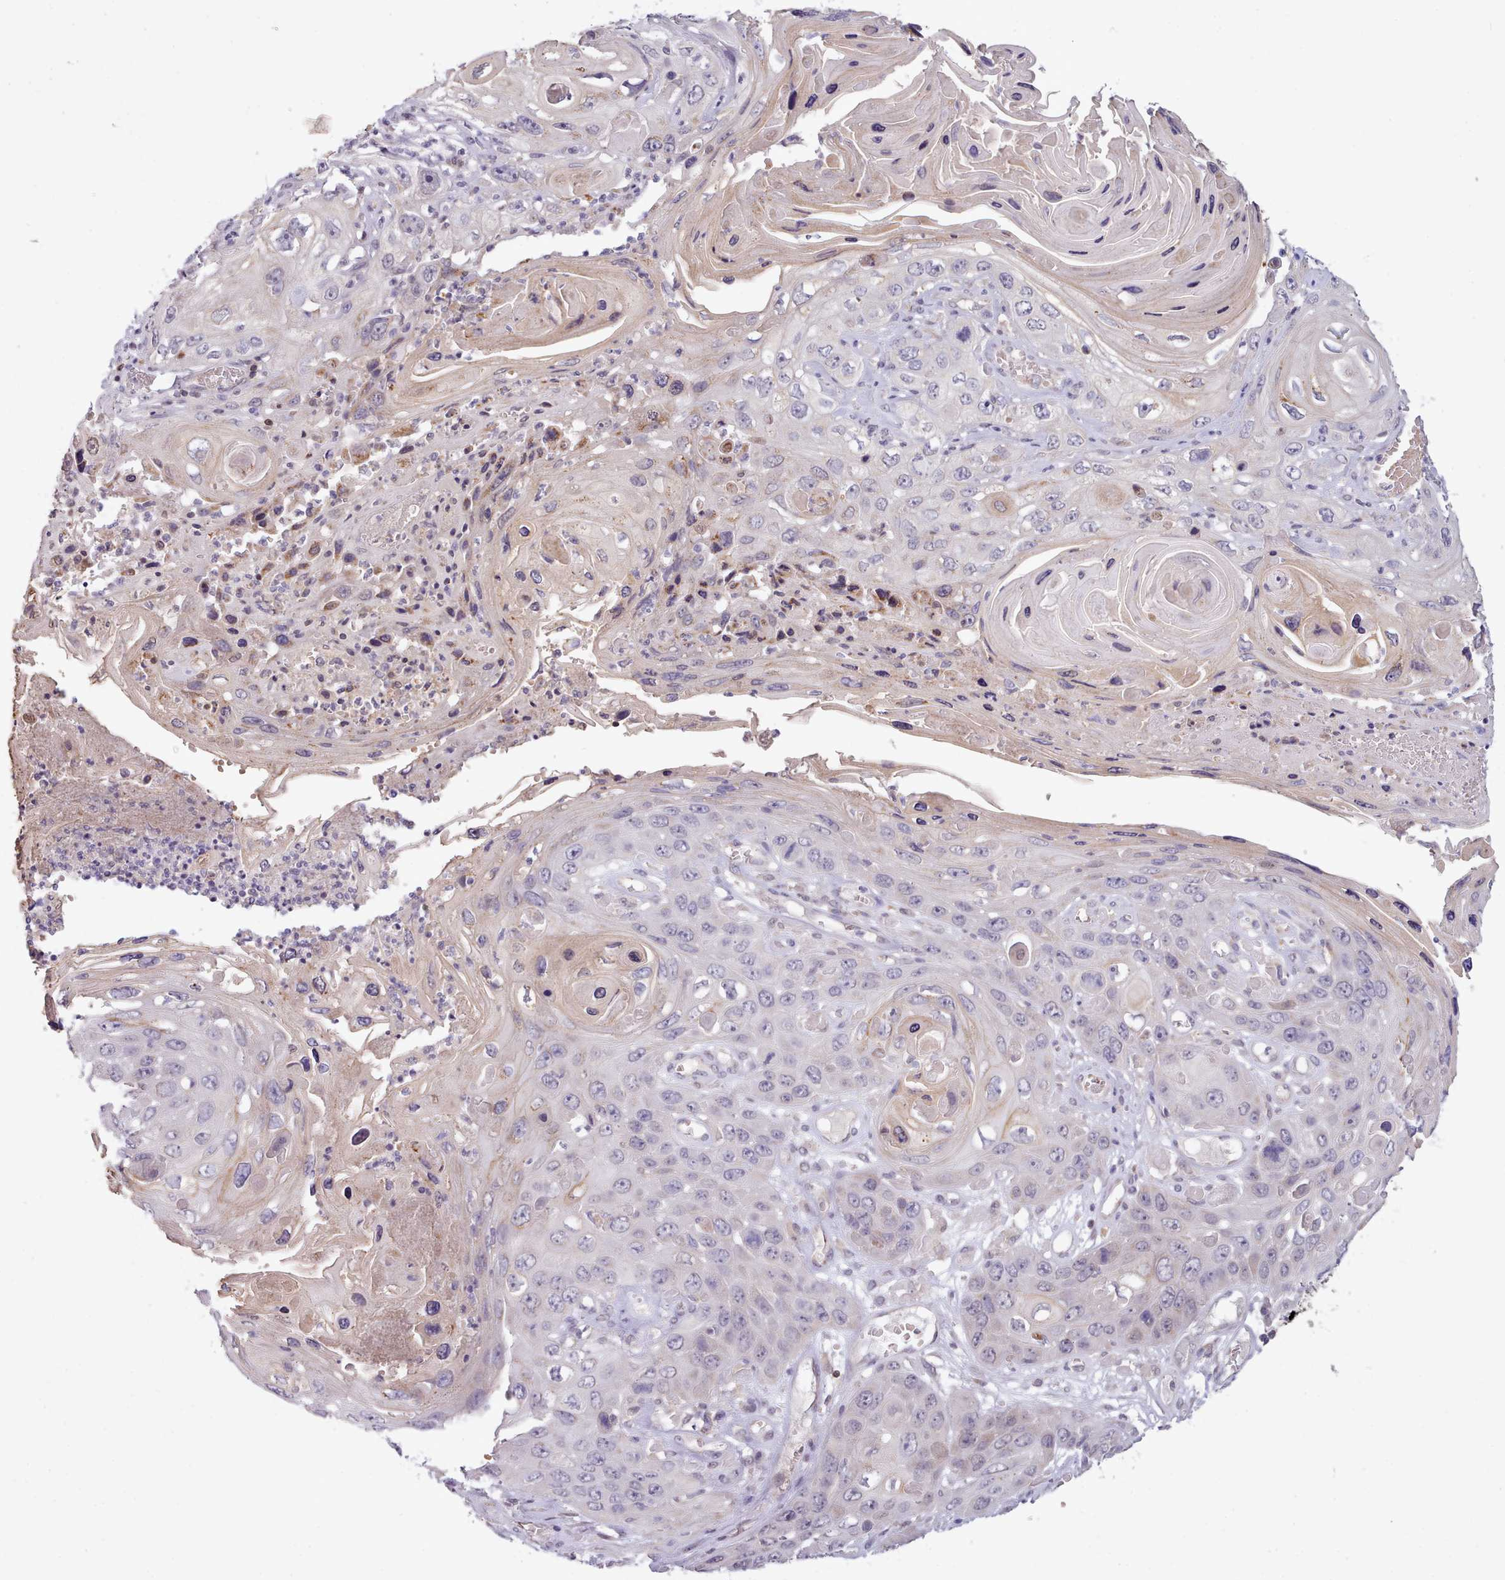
{"staining": {"intensity": "negative", "quantity": "none", "location": "none"}, "tissue": "skin cancer", "cell_type": "Tumor cells", "image_type": "cancer", "snomed": [{"axis": "morphology", "description": "Squamous cell carcinoma, NOS"}, {"axis": "topography", "description": "Skin"}], "caption": "Immunohistochemical staining of human squamous cell carcinoma (skin) displays no significant positivity in tumor cells.", "gene": "ARL17A", "patient": {"sex": "male", "age": 55}}